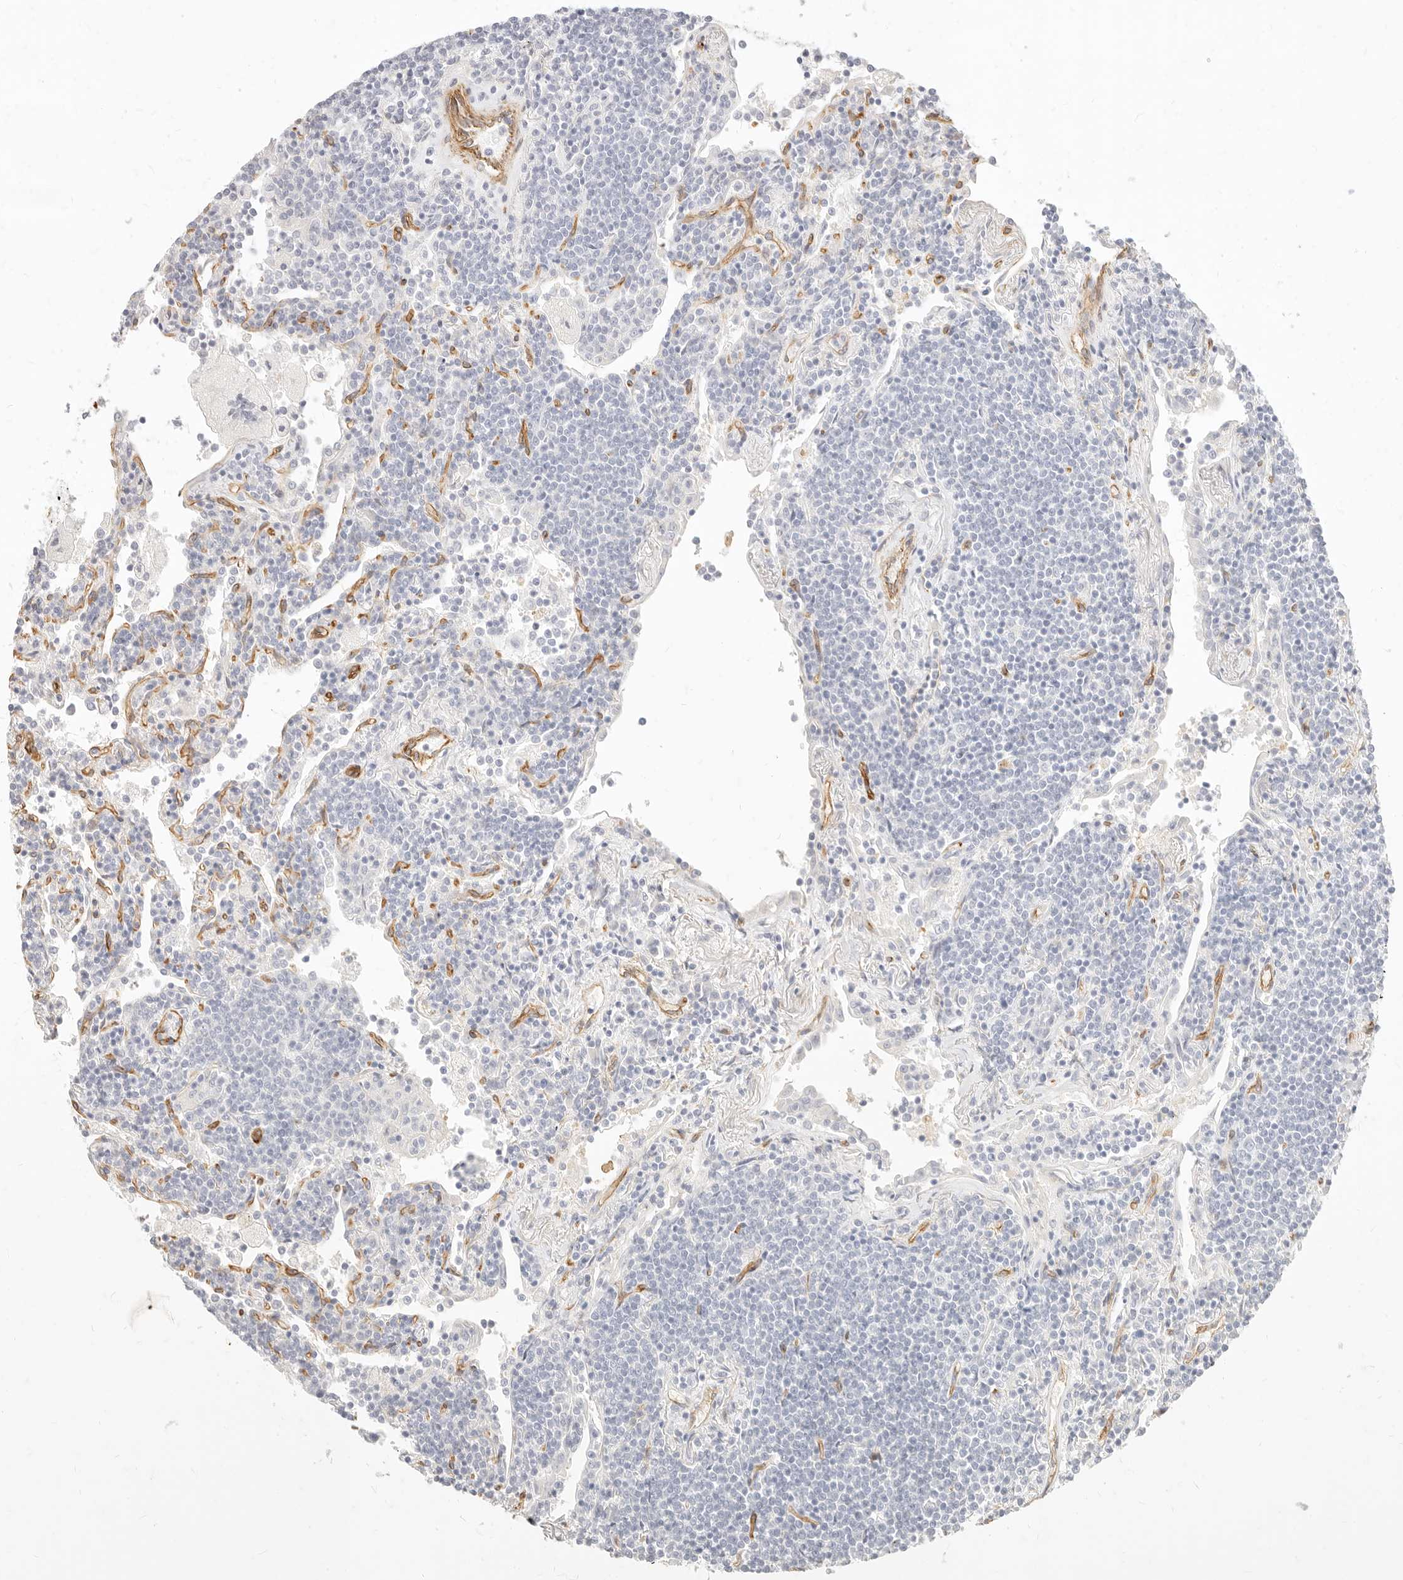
{"staining": {"intensity": "negative", "quantity": "none", "location": "none"}, "tissue": "lymphoma", "cell_type": "Tumor cells", "image_type": "cancer", "snomed": [{"axis": "morphology", "description": "Malignant lymphoma, non-Hodgkin's type, Low grade"}, {"axis": "topography", "description": "Lung"}], "caption": "High magnification brightfield microscopy of low-grade malignant lymphoma, non-Hodgkin's type stained with DAB (3,3'-diaminobenzidine) (brown) and counterstained with hematoxylin (blue): tumor cells show no significant positivity. (DAB IHC visualized using brightfield microscopy, high magnification).", "gene": "NUS1", "patient": {"sex": "female", "age": 71}}